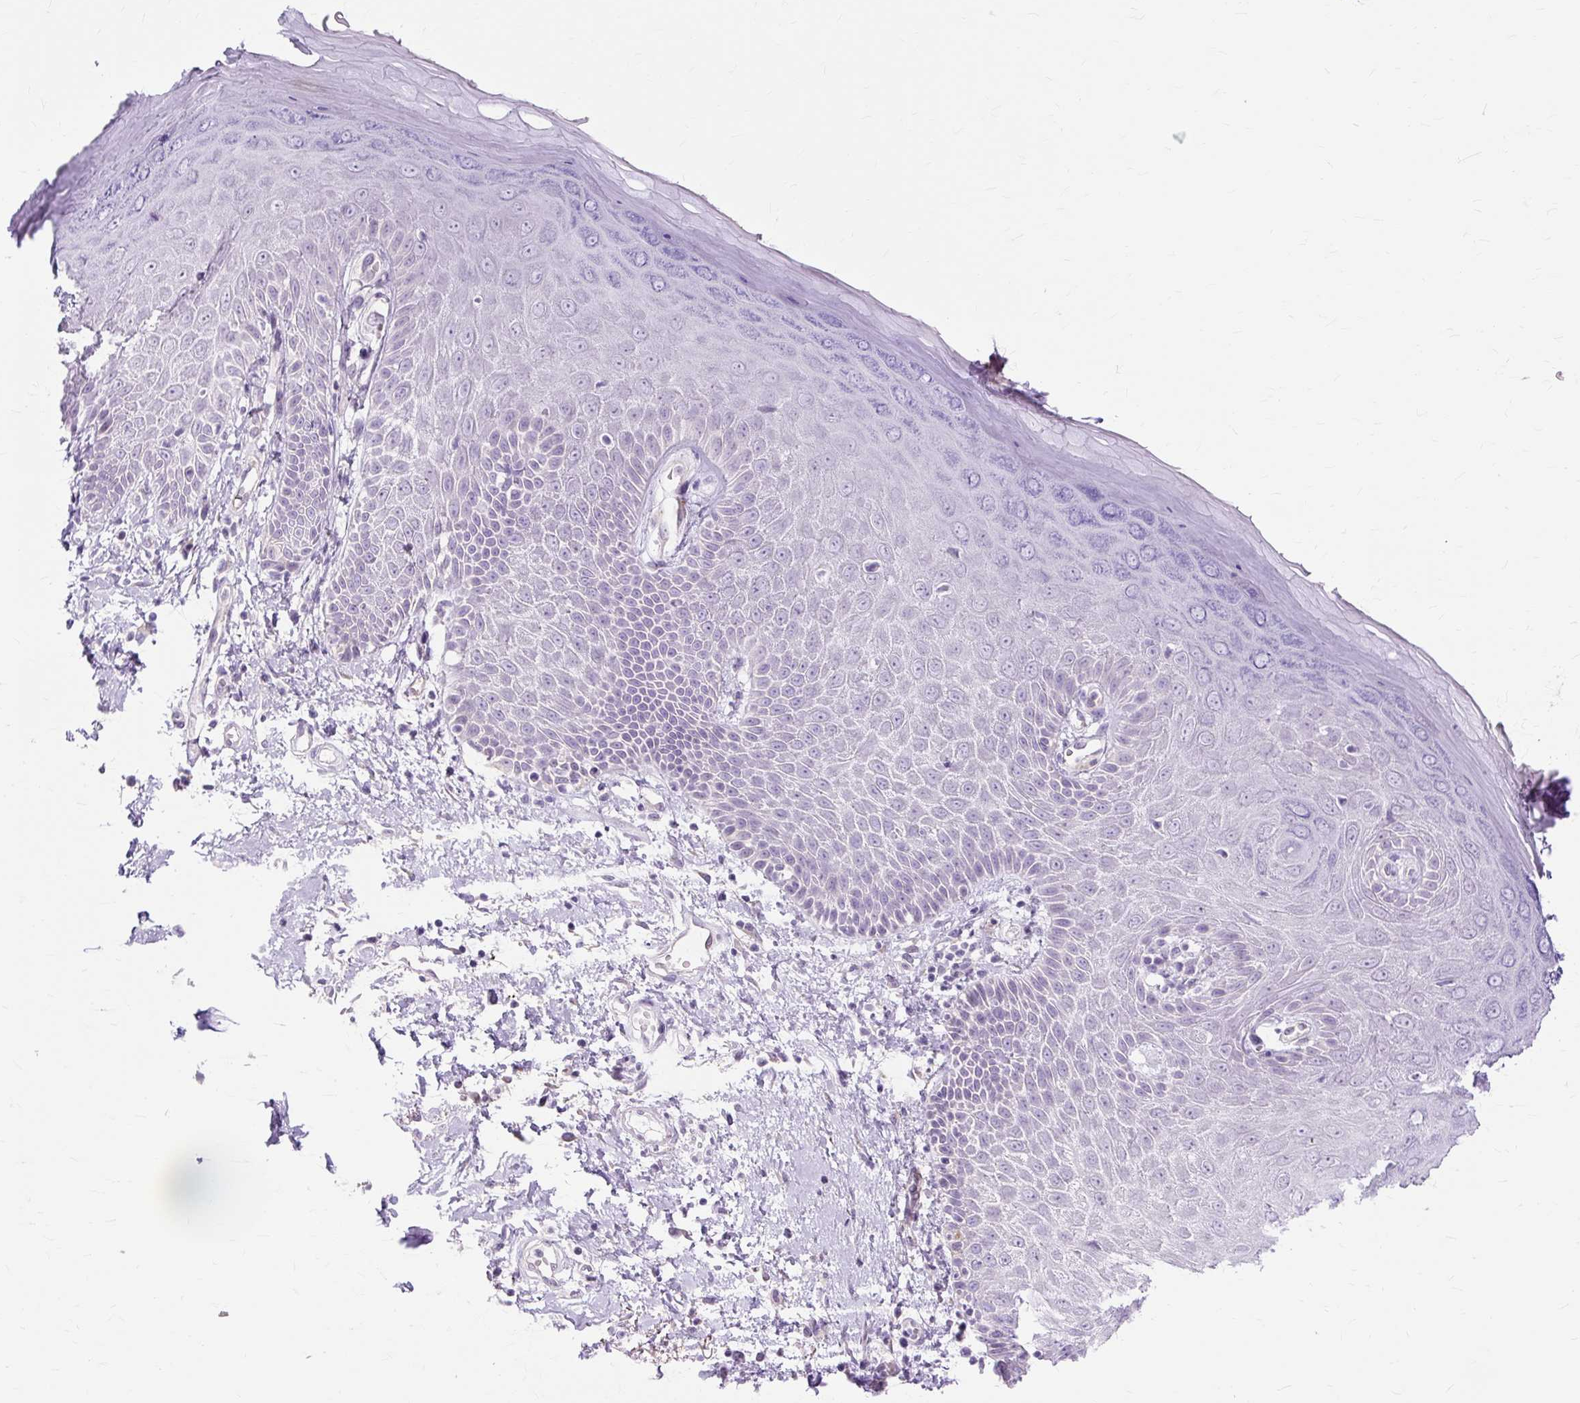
{"staining": {"intensity": "negative", "quantity": "none", "location": "none"}, "tissue": "skin", "cell_type": "Epidermal cells", "image_type": "normal", "snomed": [{"axis": "morphology", "description": "Normal tissue, NOS"}, {"axis": "topography", "description": "Anal"}, {"axis": "topography", "description": "Peripheral nerve tissue"}], "caption": "A histopathology image of human skin is negative for staining in epidermal cells. (Stains: DAB immunohistochemistry (IHC) with hematoxylin counter stain, Microscopy: brightfield microscopy at high magnification).", "gene": "ZNF35", "patient": {"sex": "male", "age": 78}}